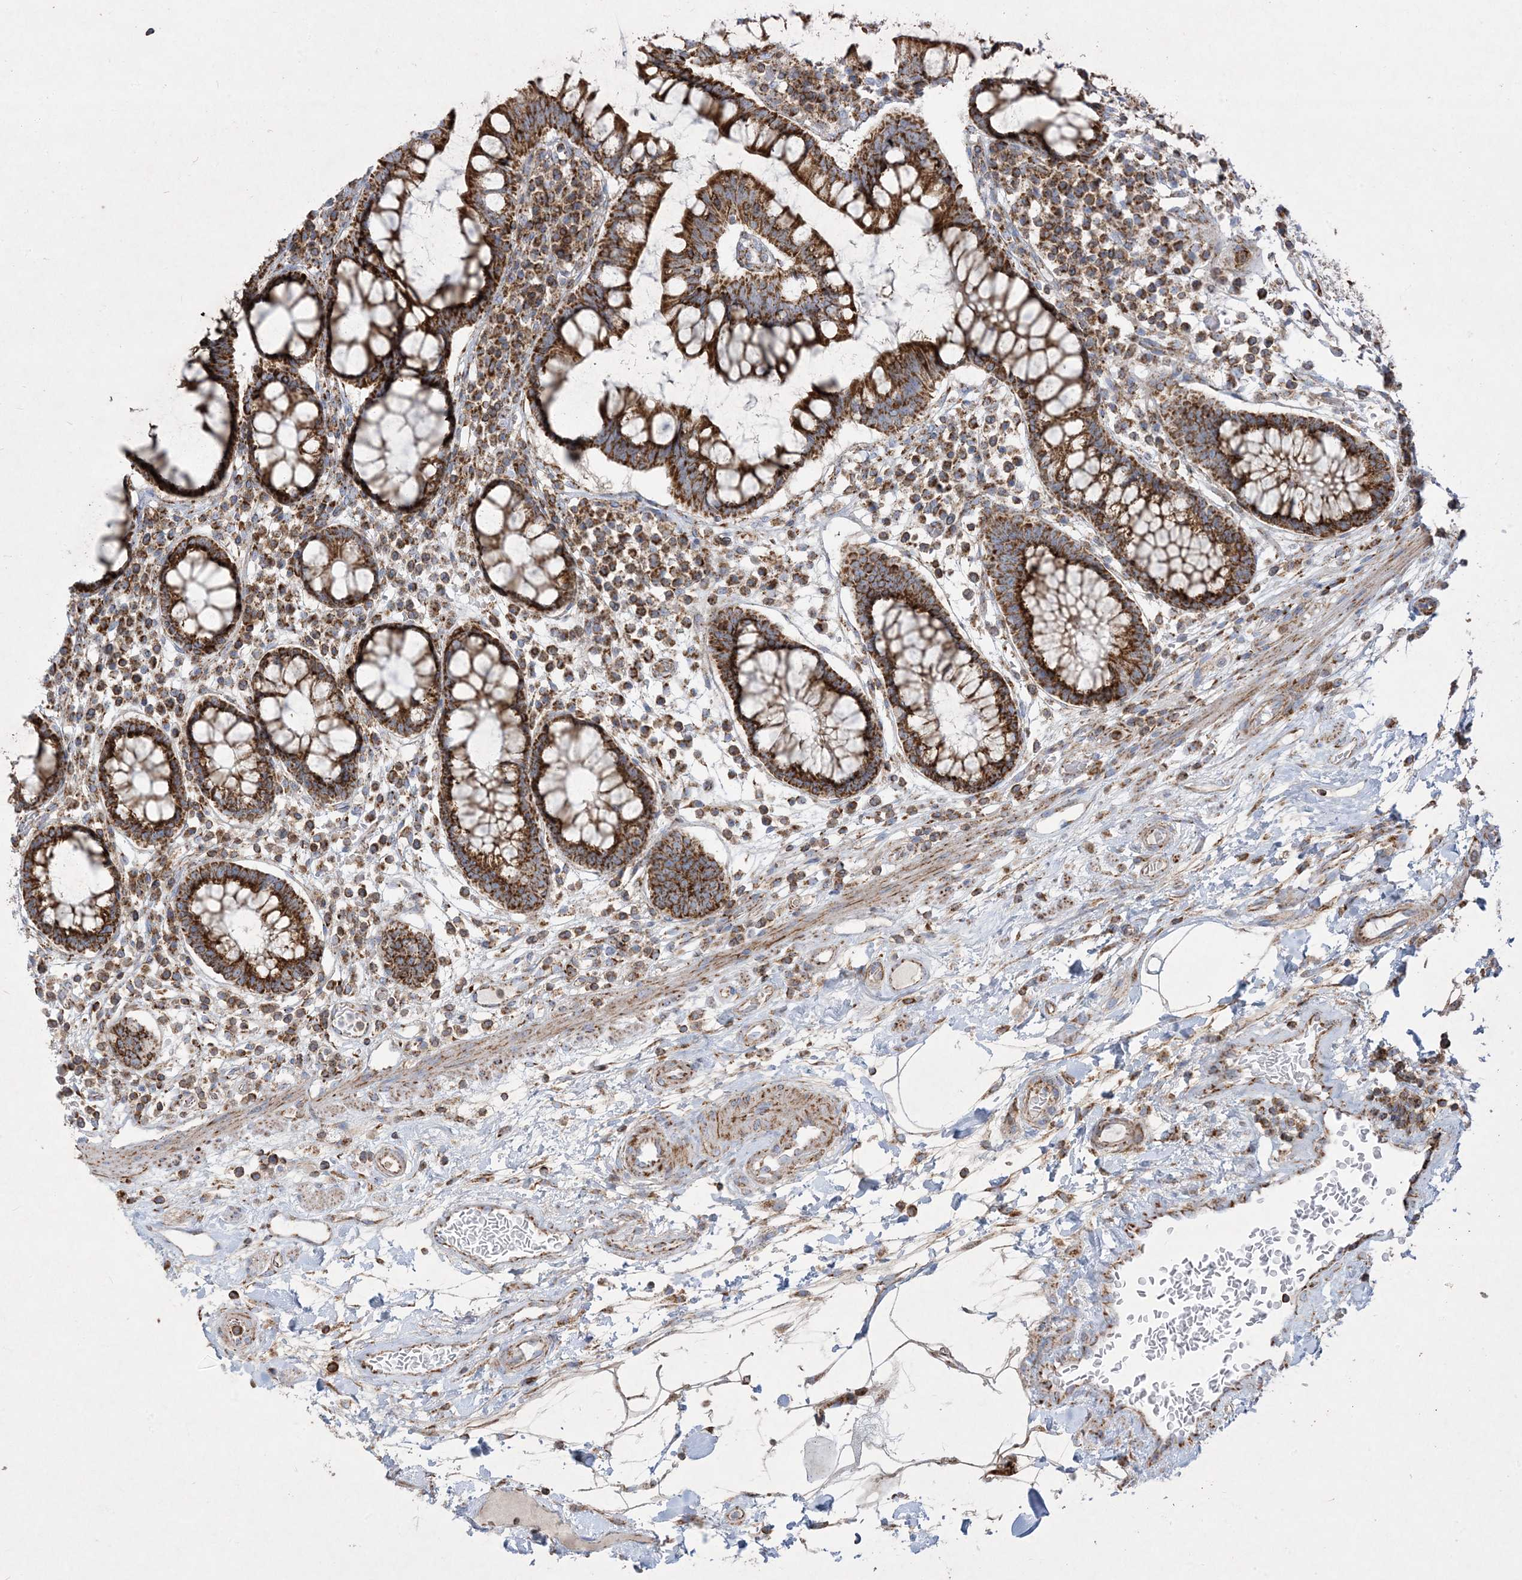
{"staining": {"intensity": "moderate", "quantity": ">75%", "location": "cytoplasmic/membranous"}, "tissue": "colon", "cell_type": "Endothelial cells", "image_type": "normal", "snomed": [{"axis": "morphology", "description": "Normal tissue, NOS"}, {"axis": "topography", "description": "Colon"}], "caption": "A photomicrograph of colon stained for a protein demonstrates moderate cytoplasmic/membranous brown staining in endothelial cells.", "gene": "BEND4", "patient": {"sex": "female", "age": 79}}